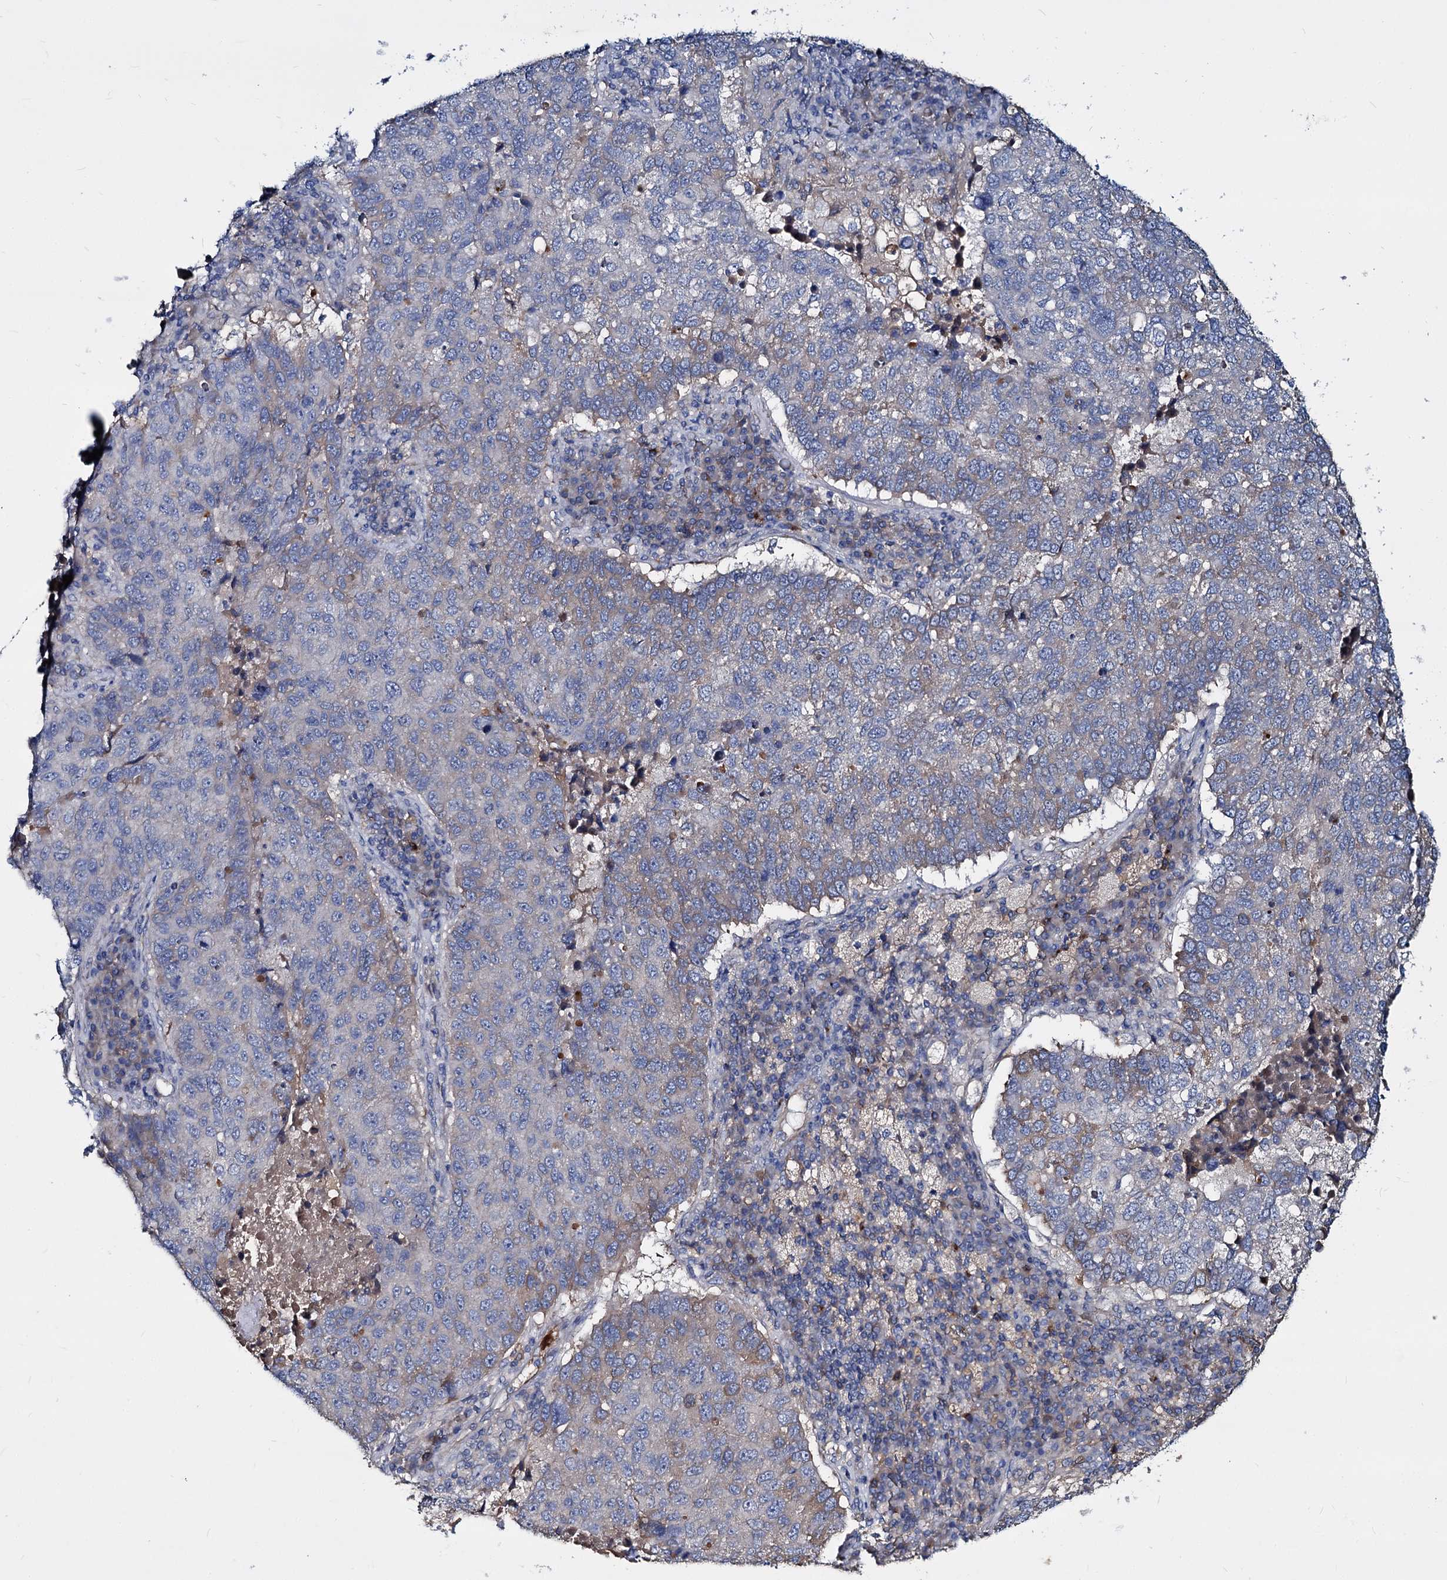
{"staining": {"intensity": "weak", "quantity": "<25%", "location": "cytoplasmic/membranous"}, "tissue": "lung cancer", "cell_type": "Tumor cells", "image_type": "cancer", "snomed": [{"axis": "morphology", "description": "Squamous cell carcinoma, NOS"}, {"axis": "topography", "description": "Lung"}], "caption": "DAB (3,3'-diaminobenzidine) immunohistochemical staining of human lung cancer displays no significant positivity in tumor cells.", "gene": "ACY3", "patient": {"sex": "male", "age": 73}}